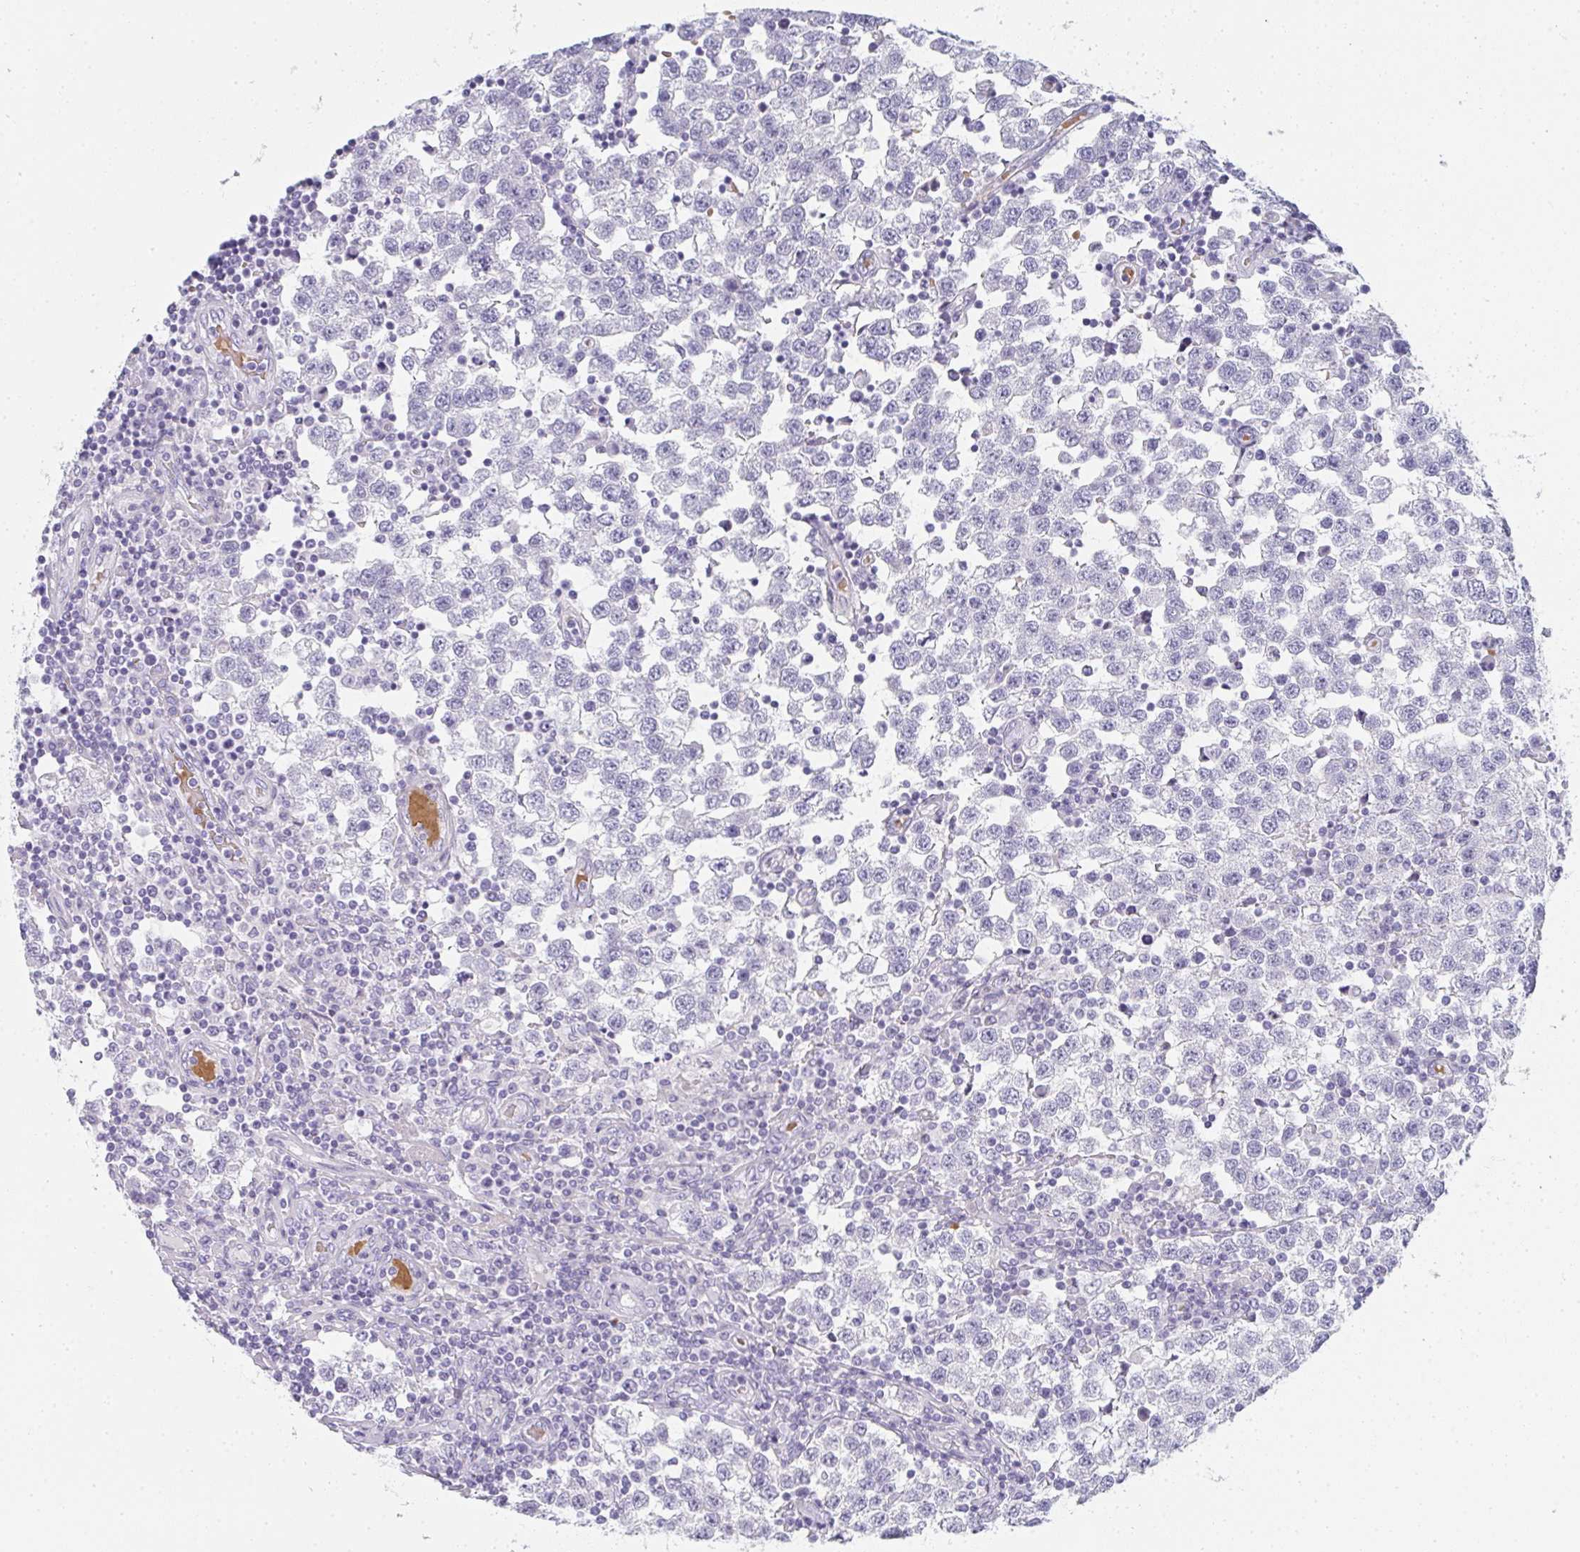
{"staining": {"intensity": "negative", "quantity": "none", "location": "none"}, "tissue": "testis cancer", "cell_type": "Tumor cells", "image_type": "cancer", "snomed": [{"axis": "morphology", "description": "Seminoma, NOS"}, {"axis": "topography", "description": "Testis"}], "caption": "Testis cancer (seminoma) stained for a protein using immunohistochemistry reveals no positivity tumor cells.", "gene": "NEU2", "patient": {"sex": "male", "age": 34}}